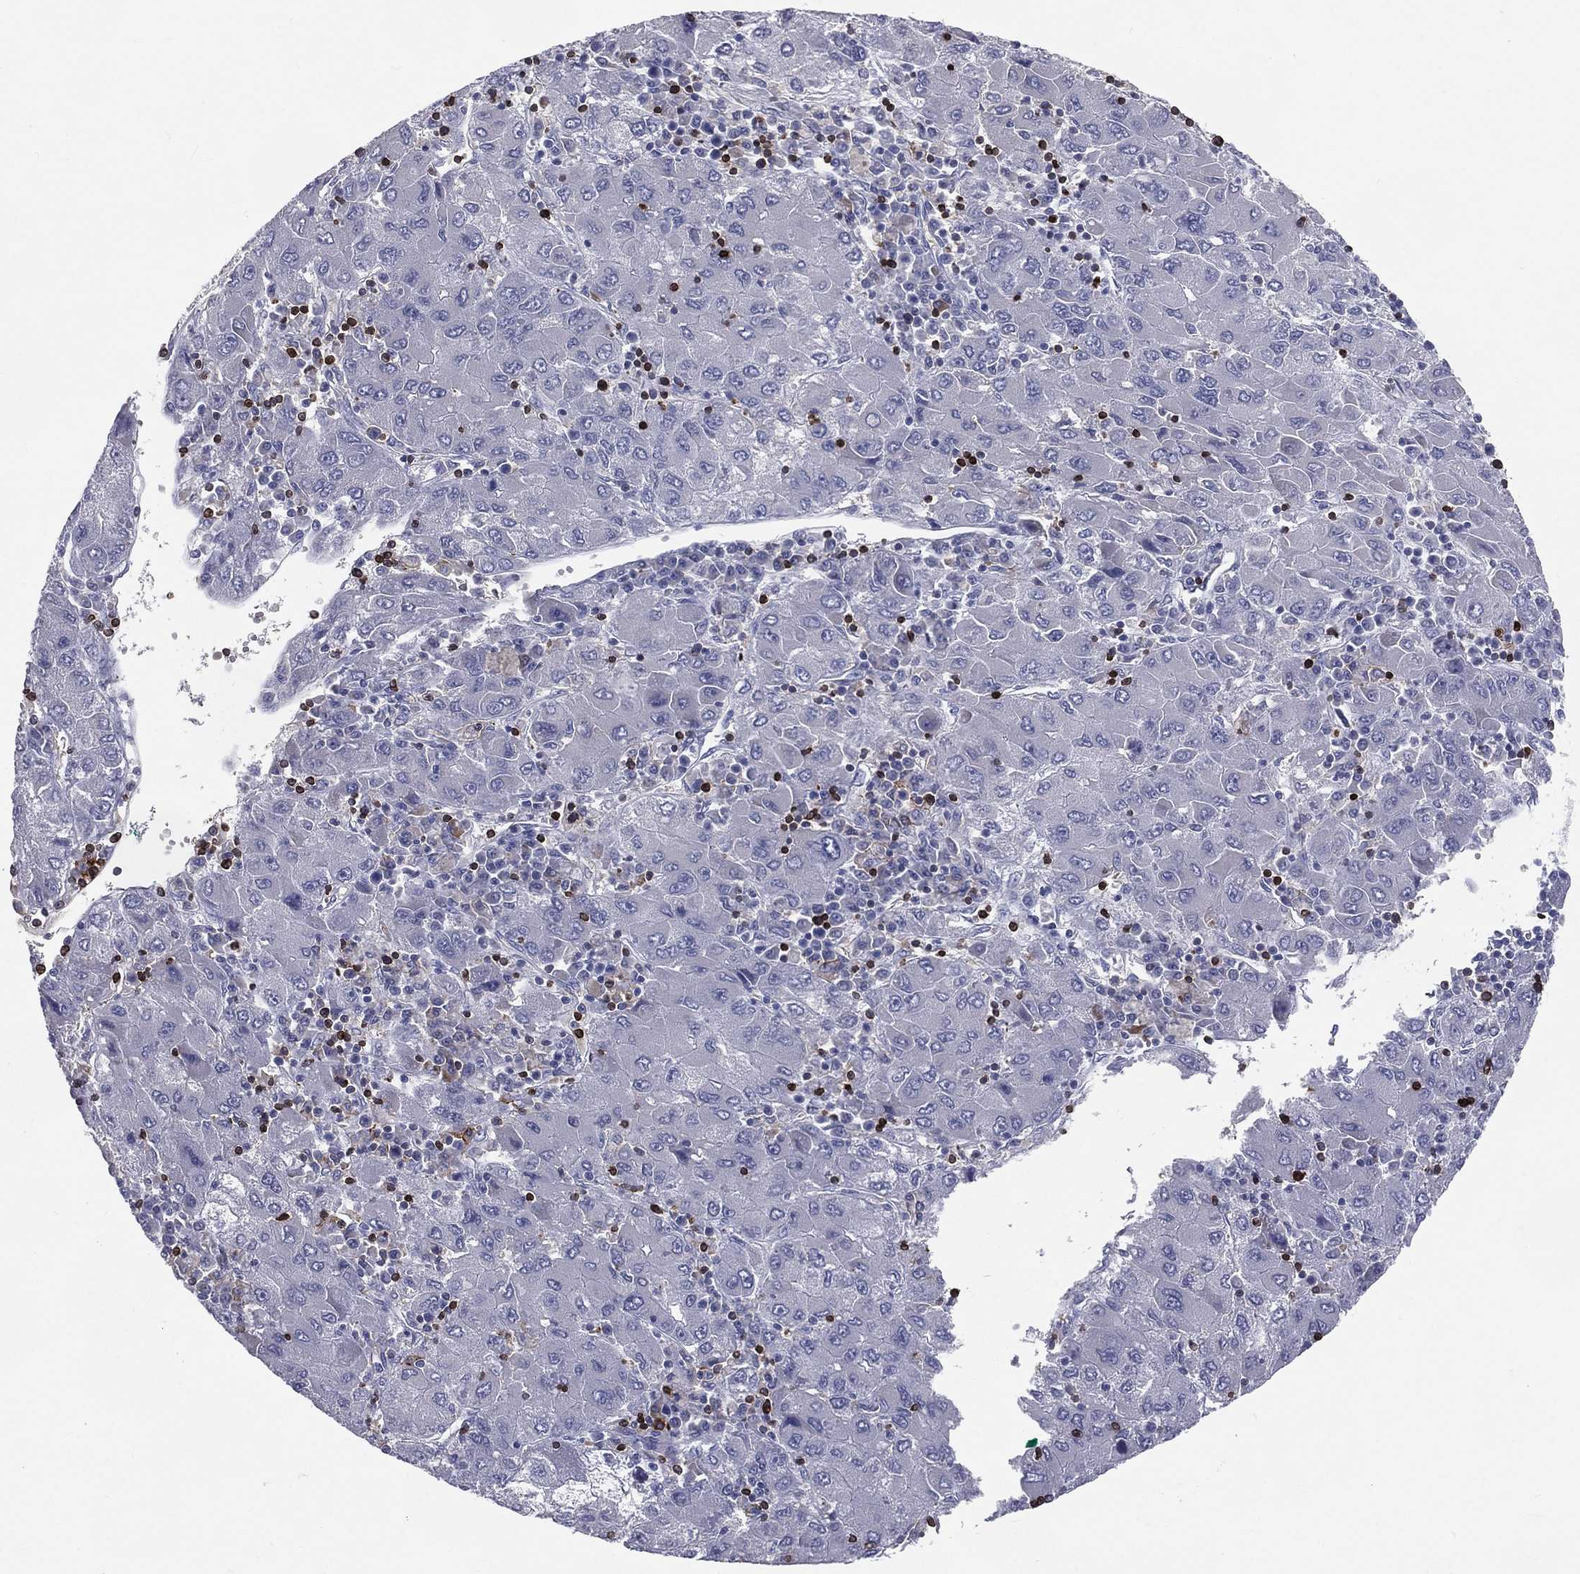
{"staining": {"intensity": "negative", "quantity": "none", "location": "none"}, "tissue": "liver cancer", "cell_type": "Tumor cells", "image_type": "cancer", "snomed": [{"axis": "morphology", "description": "Carcinoma, Hepatocellular, NOS"}, {"axis": "topography", "description": "Liver"}], "caption": "An image of hepatocellular carcinoma (liver) stained for a protein reveals no brown staining in tumor cells.", "gene": "CTSW", "patient": {"sex": "male", "age": 75}}